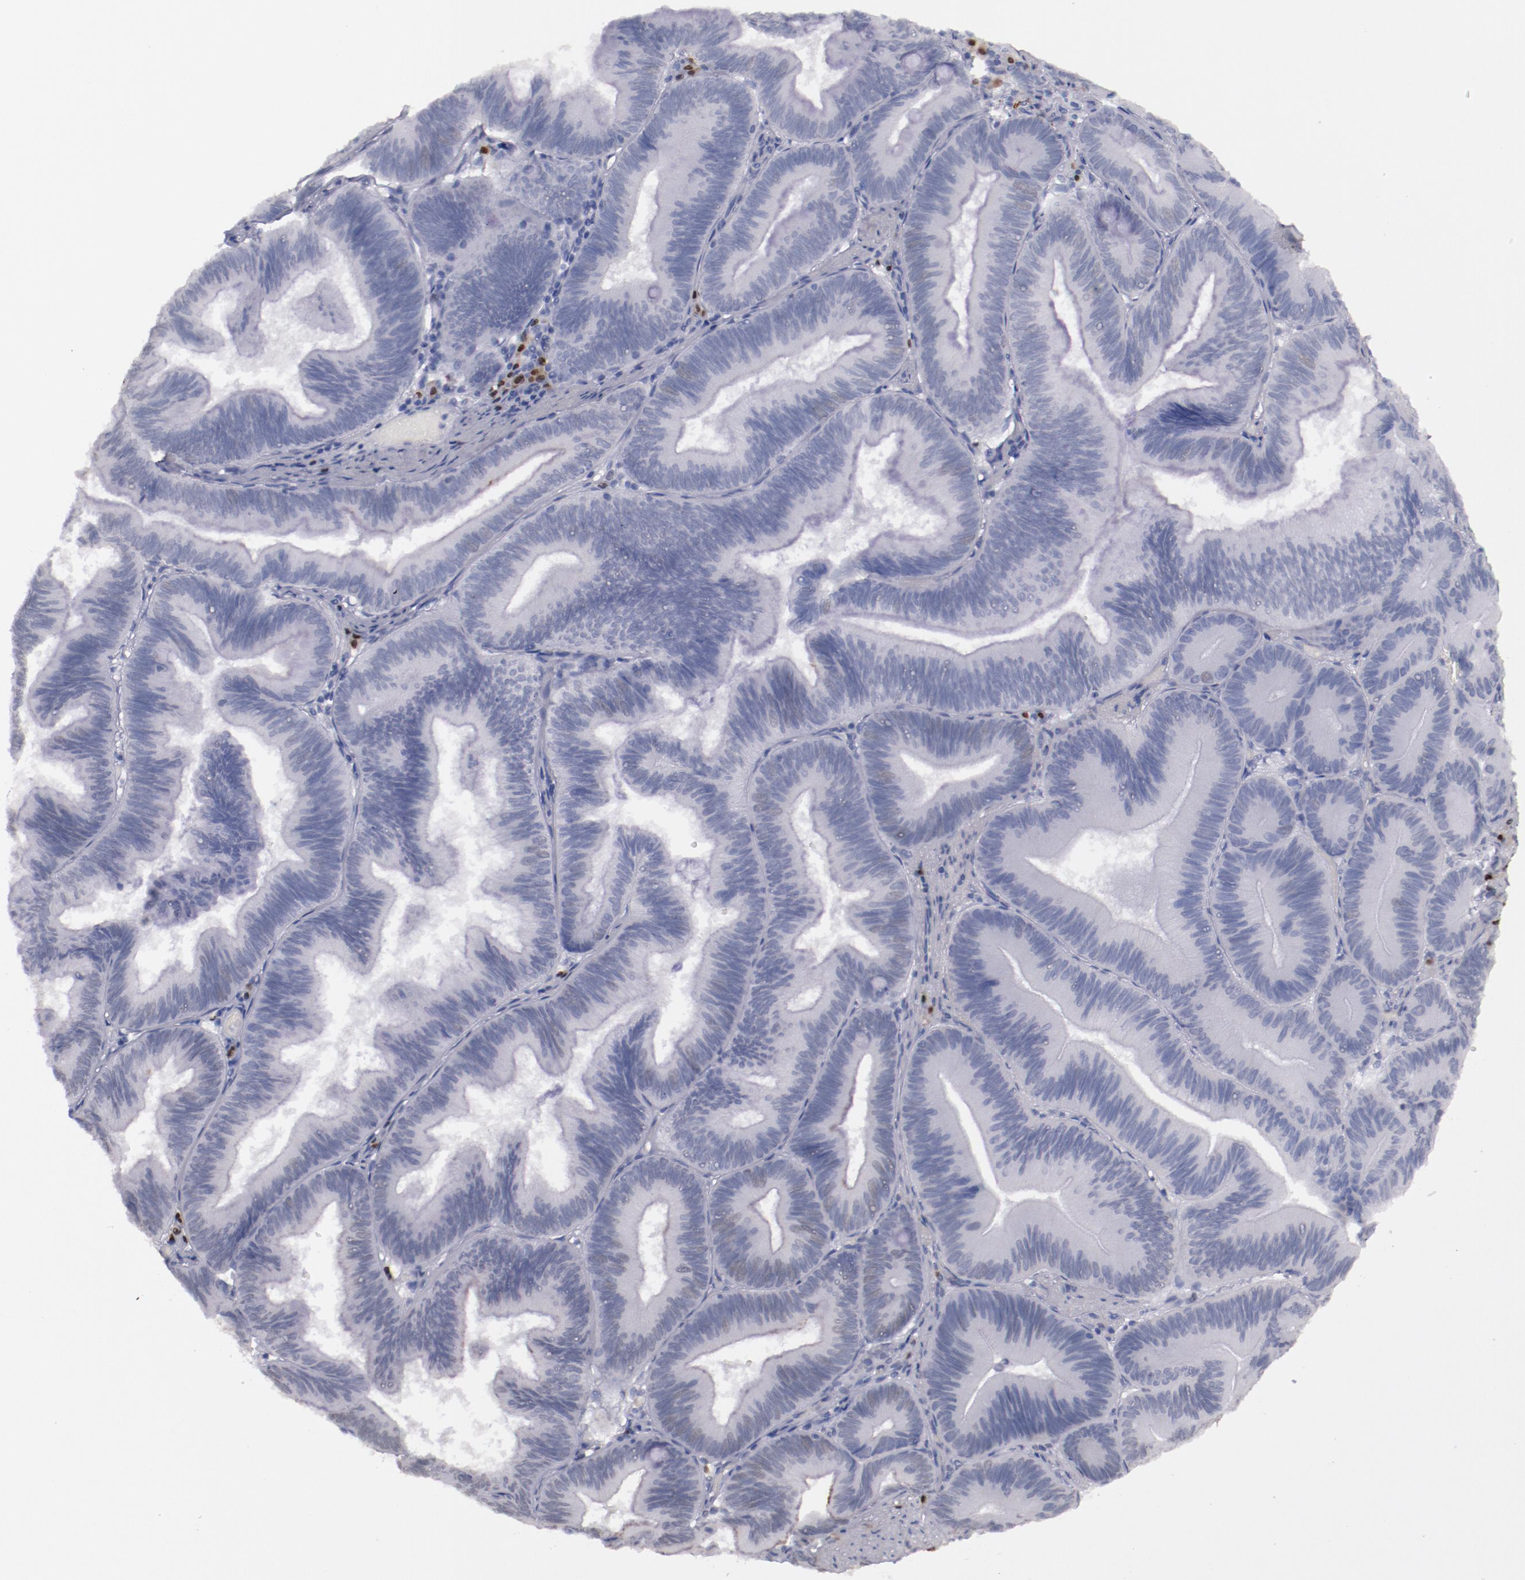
{"staining": {"intensity": "negative", "quantity": "none", "location": "none"}, "tissue": "pancreatic cancer", "cell_type": "Tumor cells", "image_type": "cancer", "snomed": [{"axis": "morphology", "description": "Adenocarcinoma, NOS"}, {"axis": "topography", "description": "Pancreas"}], "caption": "The image demonstrates no staining of tumor cells in pancreatic adenocarcinoma. (DAB (3,3'-diaminobenzidine) IHC with hematoxylin counter stain).", "gene": "IRF4", "patient": {"sex": "male", "age": 82}}